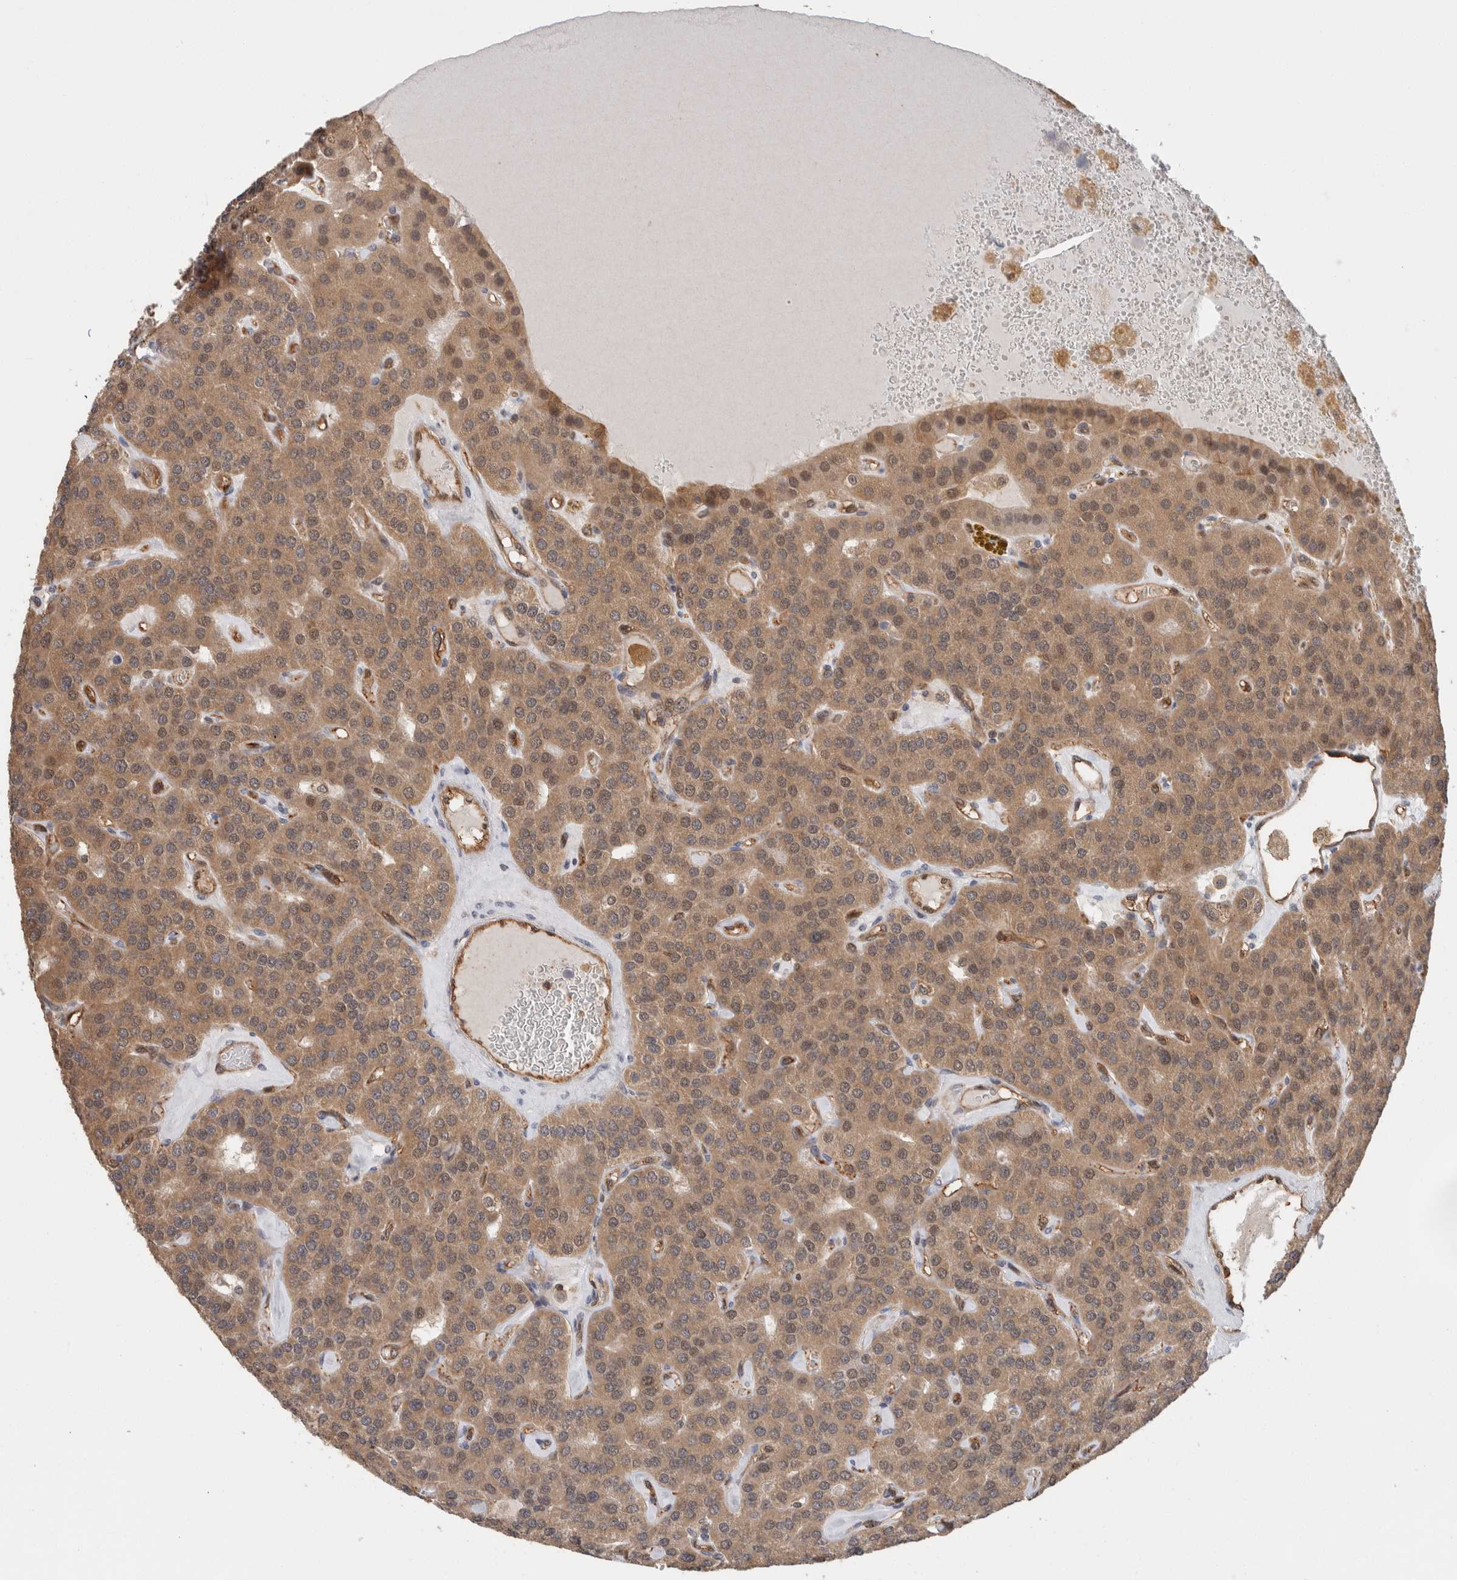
{"staining": {"intensity": "moderate", "quantity": ">75%", "location": "cytoplasmic/membranous"}, "tissue": "parathyroid gland", "cell_type": "Glandular cells", "image_type": "normal", "snomed": [{"axis": "morphology", "description": "Normal tissue, NOS"}, {"axis": "morphology", "description": "Adenoma, NOS"}, {"axis": "topography", "description": "Parathyroid gland"}], "caption": "The micrograph displays immunohistochemical staining of benign parathyroid gland. There is moderate cytoplasmic/membranous staining is appreciated in approximately >75% of glandular cells.", "gene": "PFDN4", "patient": {"sex": "female", "age": 86}}